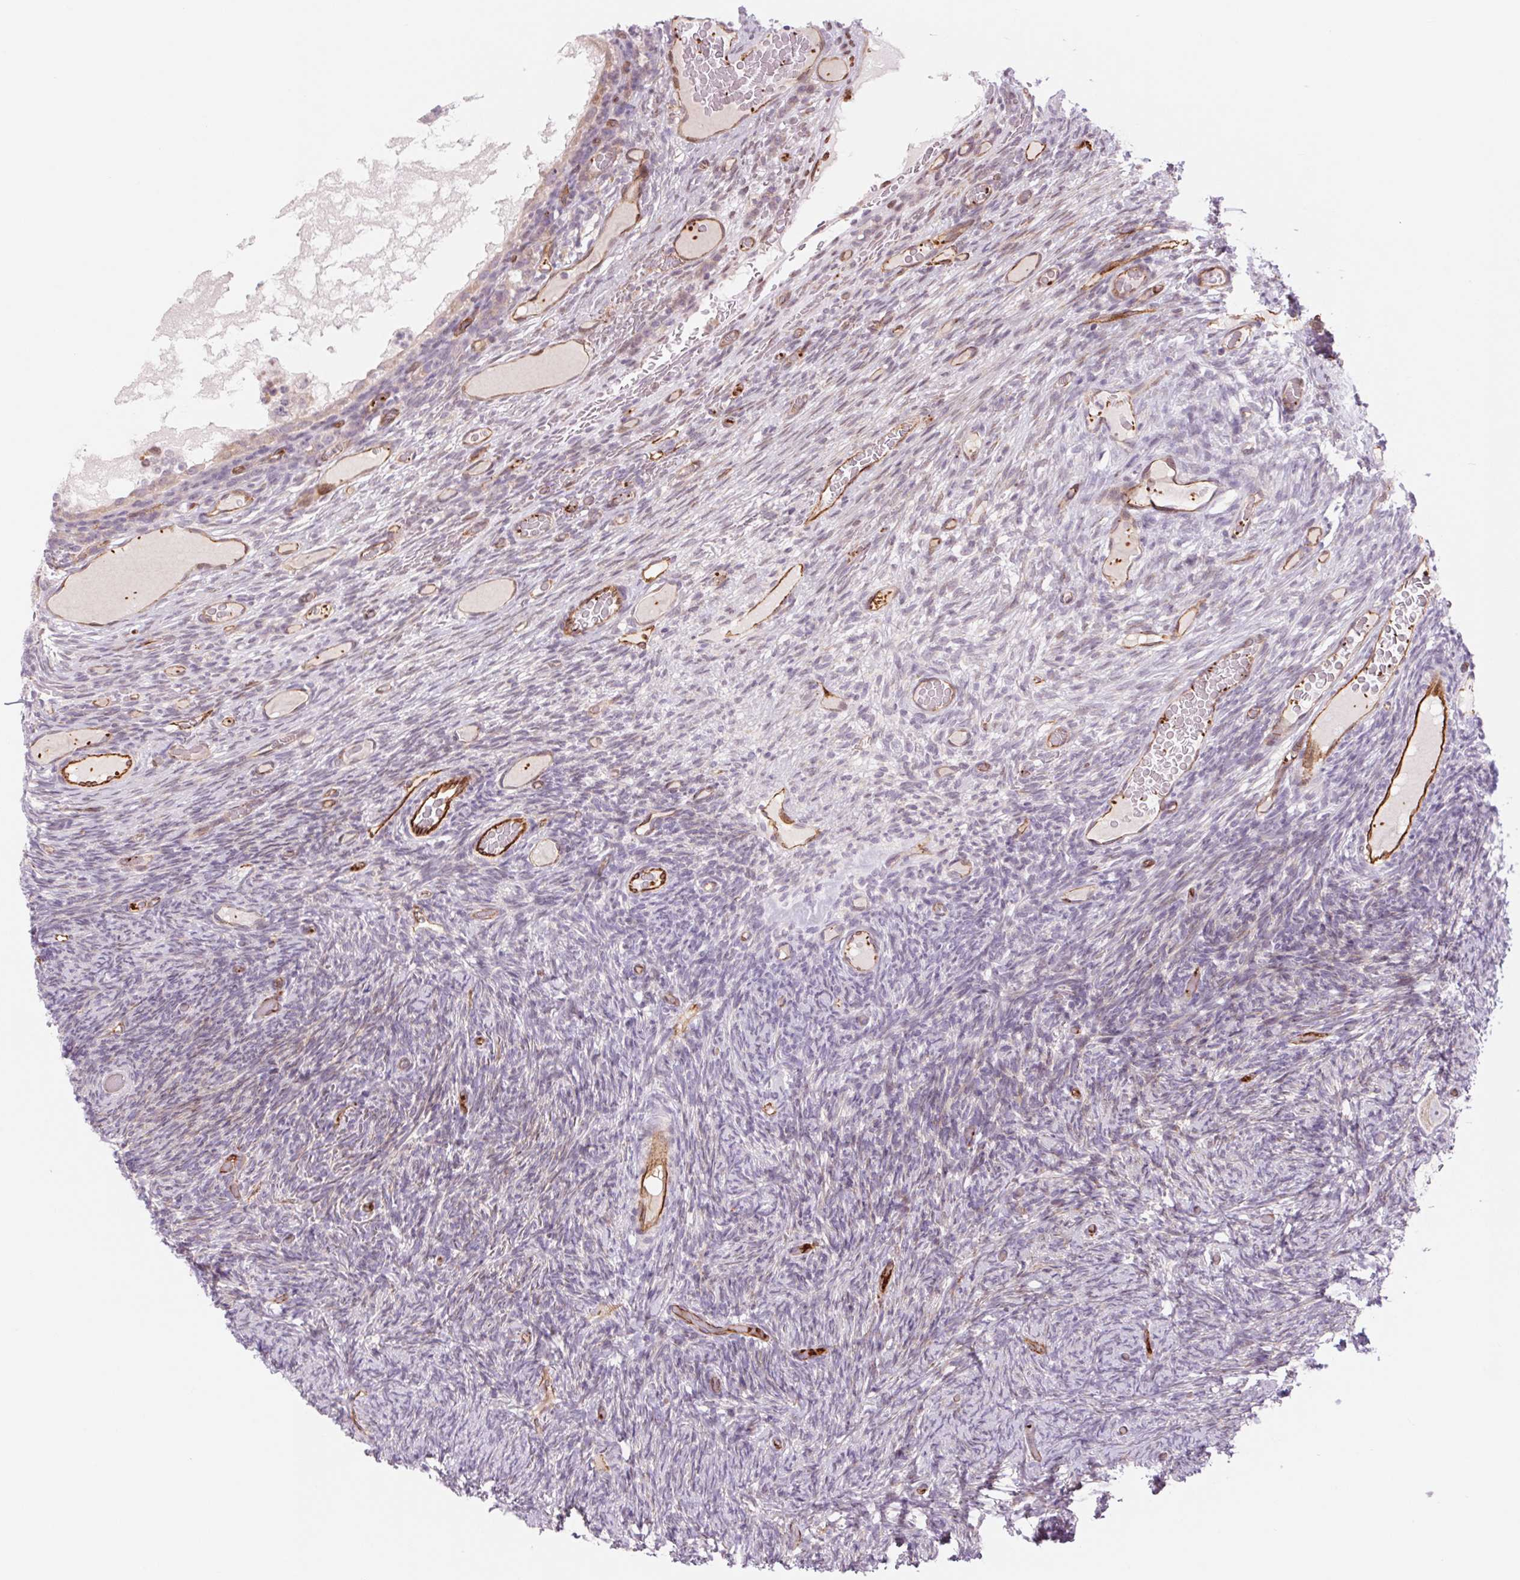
{"staining": {"intensity": "negative", "quantity": "none", "location": "none"}, "tissue": "ovary", "cell_type": "Follicle cells", "image_type": "normal", "snomed": [{"axis": "morphology", "description": "Normal tissue, NOS"}, {"axis": "topography", "description": "Ovary"}], "caption": "Follicle cells are negative for protein expression in benign human ovary. (Brightfield microscopy of DAB (3,3'-diaminobenzidine) immunohistochemistry (IHC) at high magnification).", "gene": "MS4A13", "patient": {"sex": "female", "age": 34}}